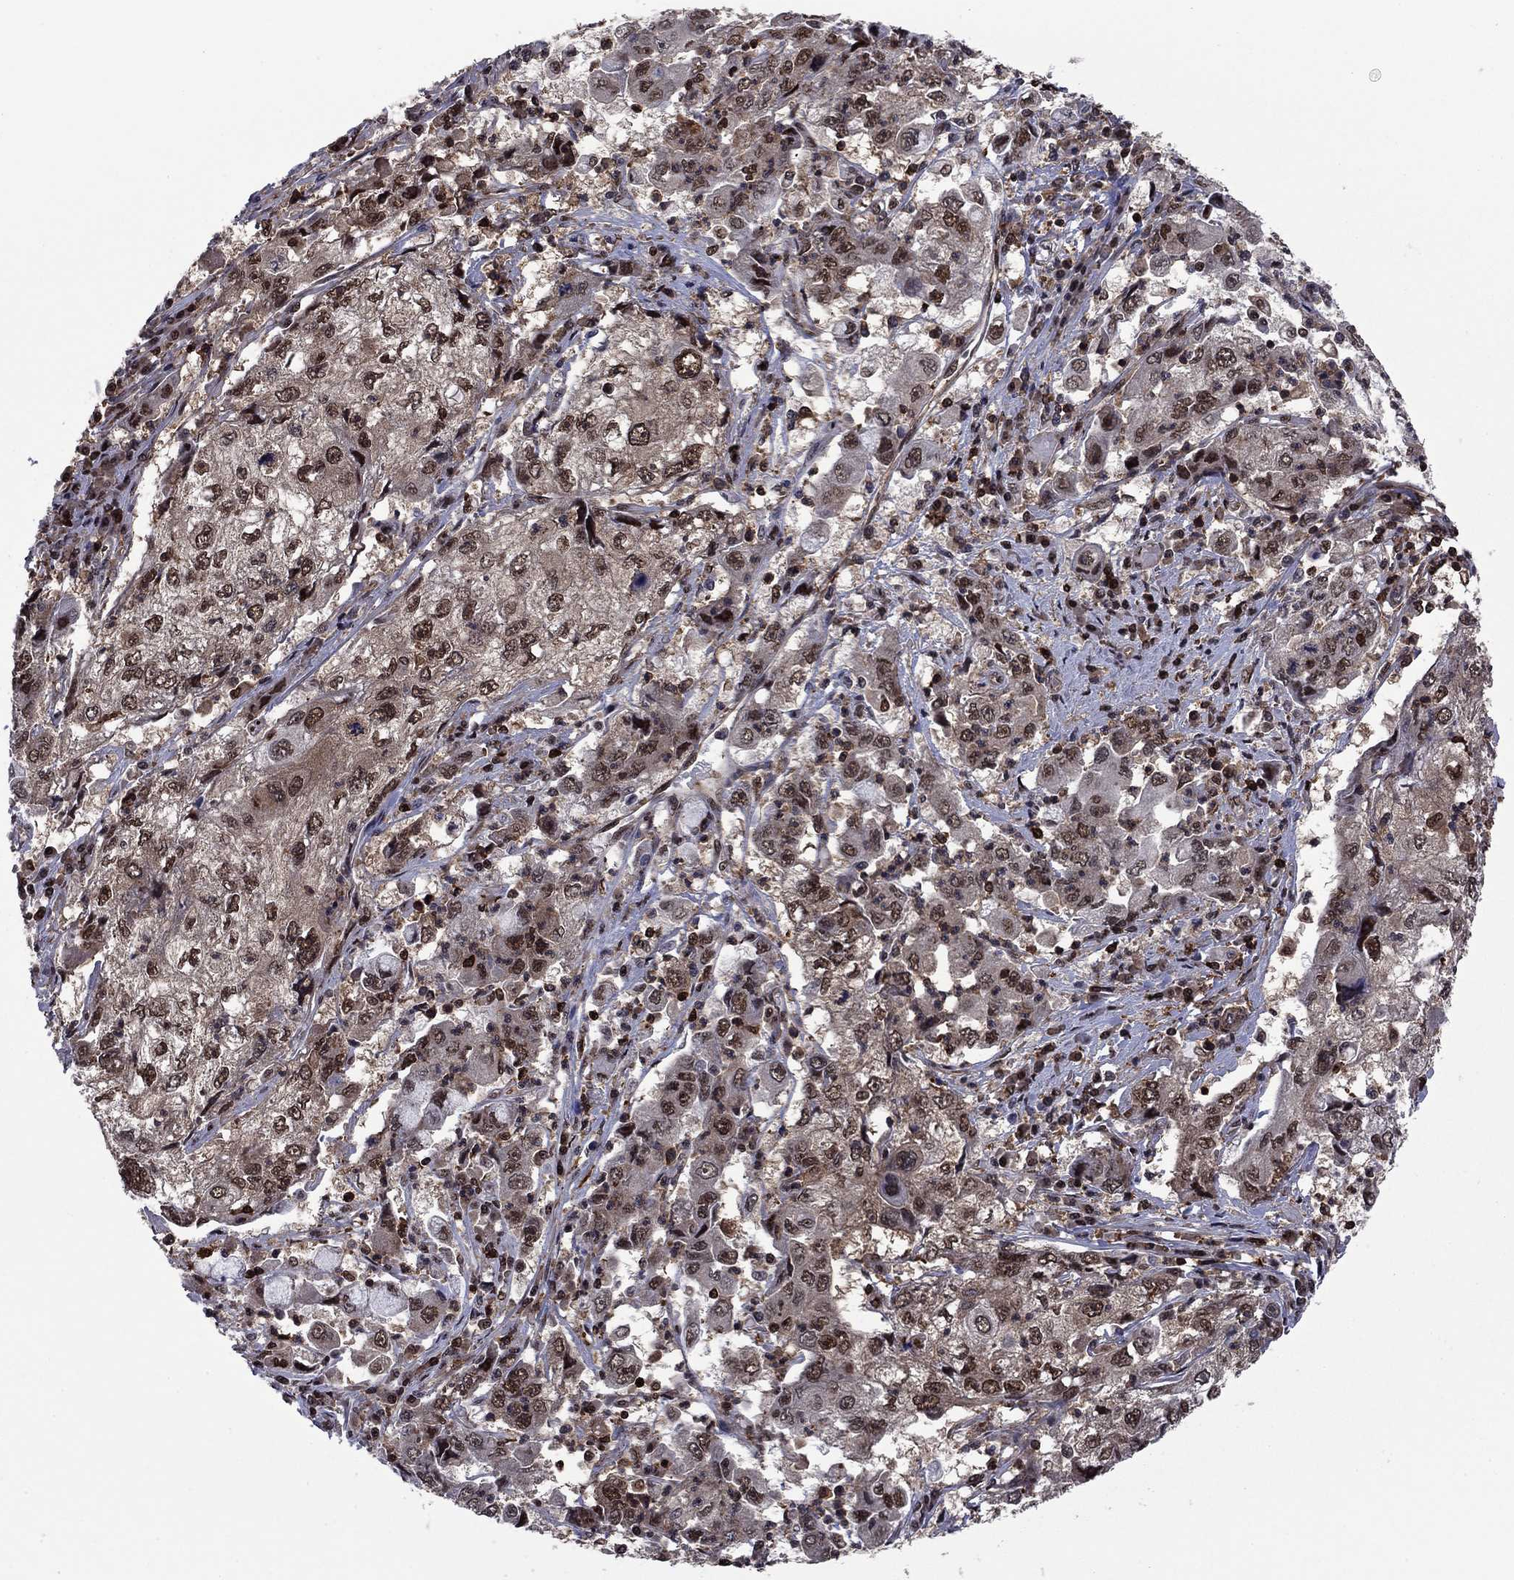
{"staining": {"intensity": "strong", "quantity": ">75%", "location": "nuclear"}, "tissue": "cervical cancer", "cell_type": "Tumor cells", "image_type": "cancer", "snomed": [{"axis": "morphology", "description": "Squamous cell carcinoma, NOS"}, {"axis": "topography", "description": "Cervix"}], "caption": "Immunohistochemistry (IHC) of human cervical cancer (squamous cell carcinoma) displays high levels of strong nuclear staining in approximately >75% of tumor cells.", "gene": "PSMD2", "patient": {"sex": "female", "age": 36}}